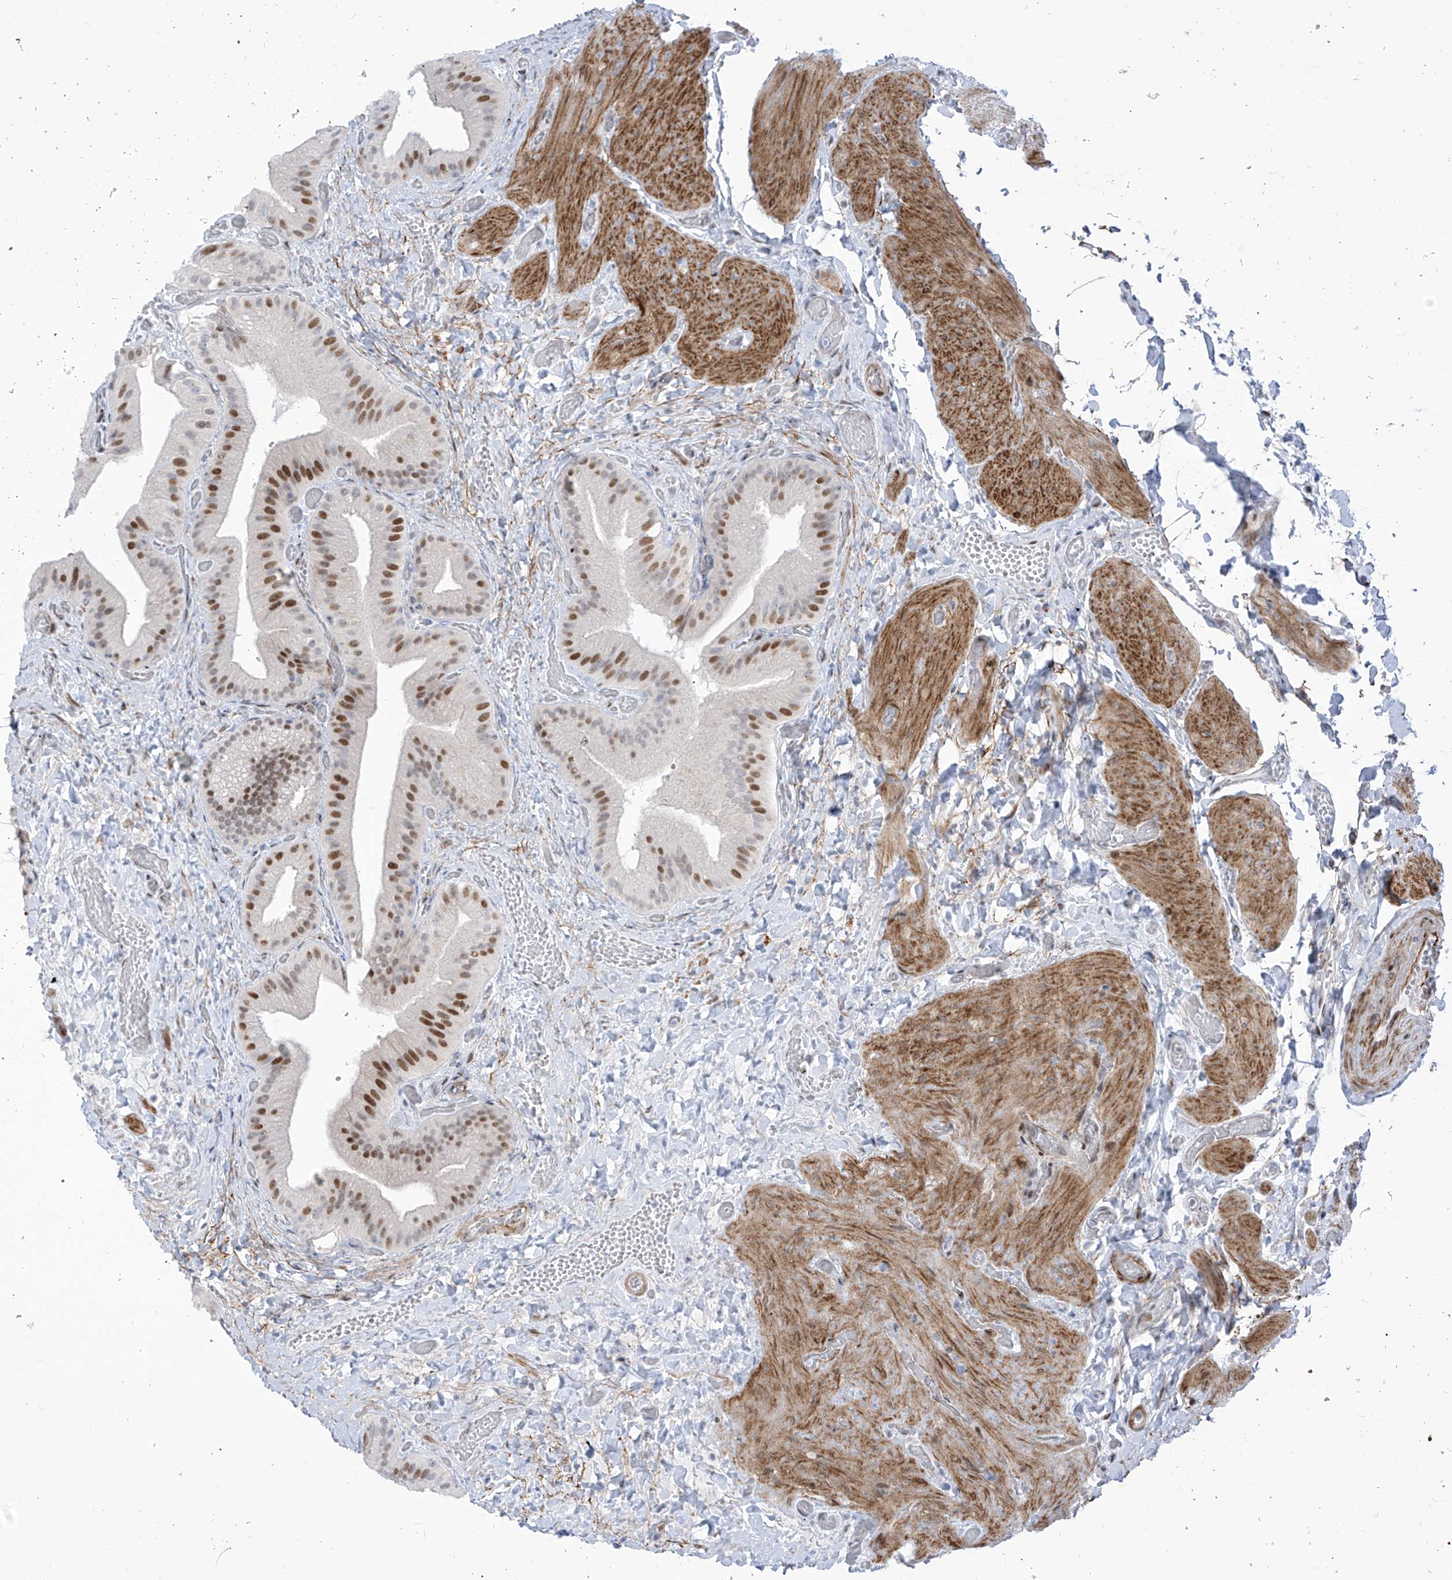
{"staining": {"intensity": "strong", "quantity": "25%-75%", "location": "nuclear"}, "tissue": "gallbladder", "cell_type": "Glandular cells", "image_type": "normal", "snomed": [{"axis": "morphology", "description": "Normal tissue, NOS"}, {"axis": "topography", "description": "Gallbladder"}], "caption": "The photomicrograph exhibits immunohistochemical staining of unremarkable gallbladder. There is strong nuclear staining is appreciated in about 25%-75% of glandular cells.", "gene": "LIN9", "patient": {"sex": "female", "age": 64}}